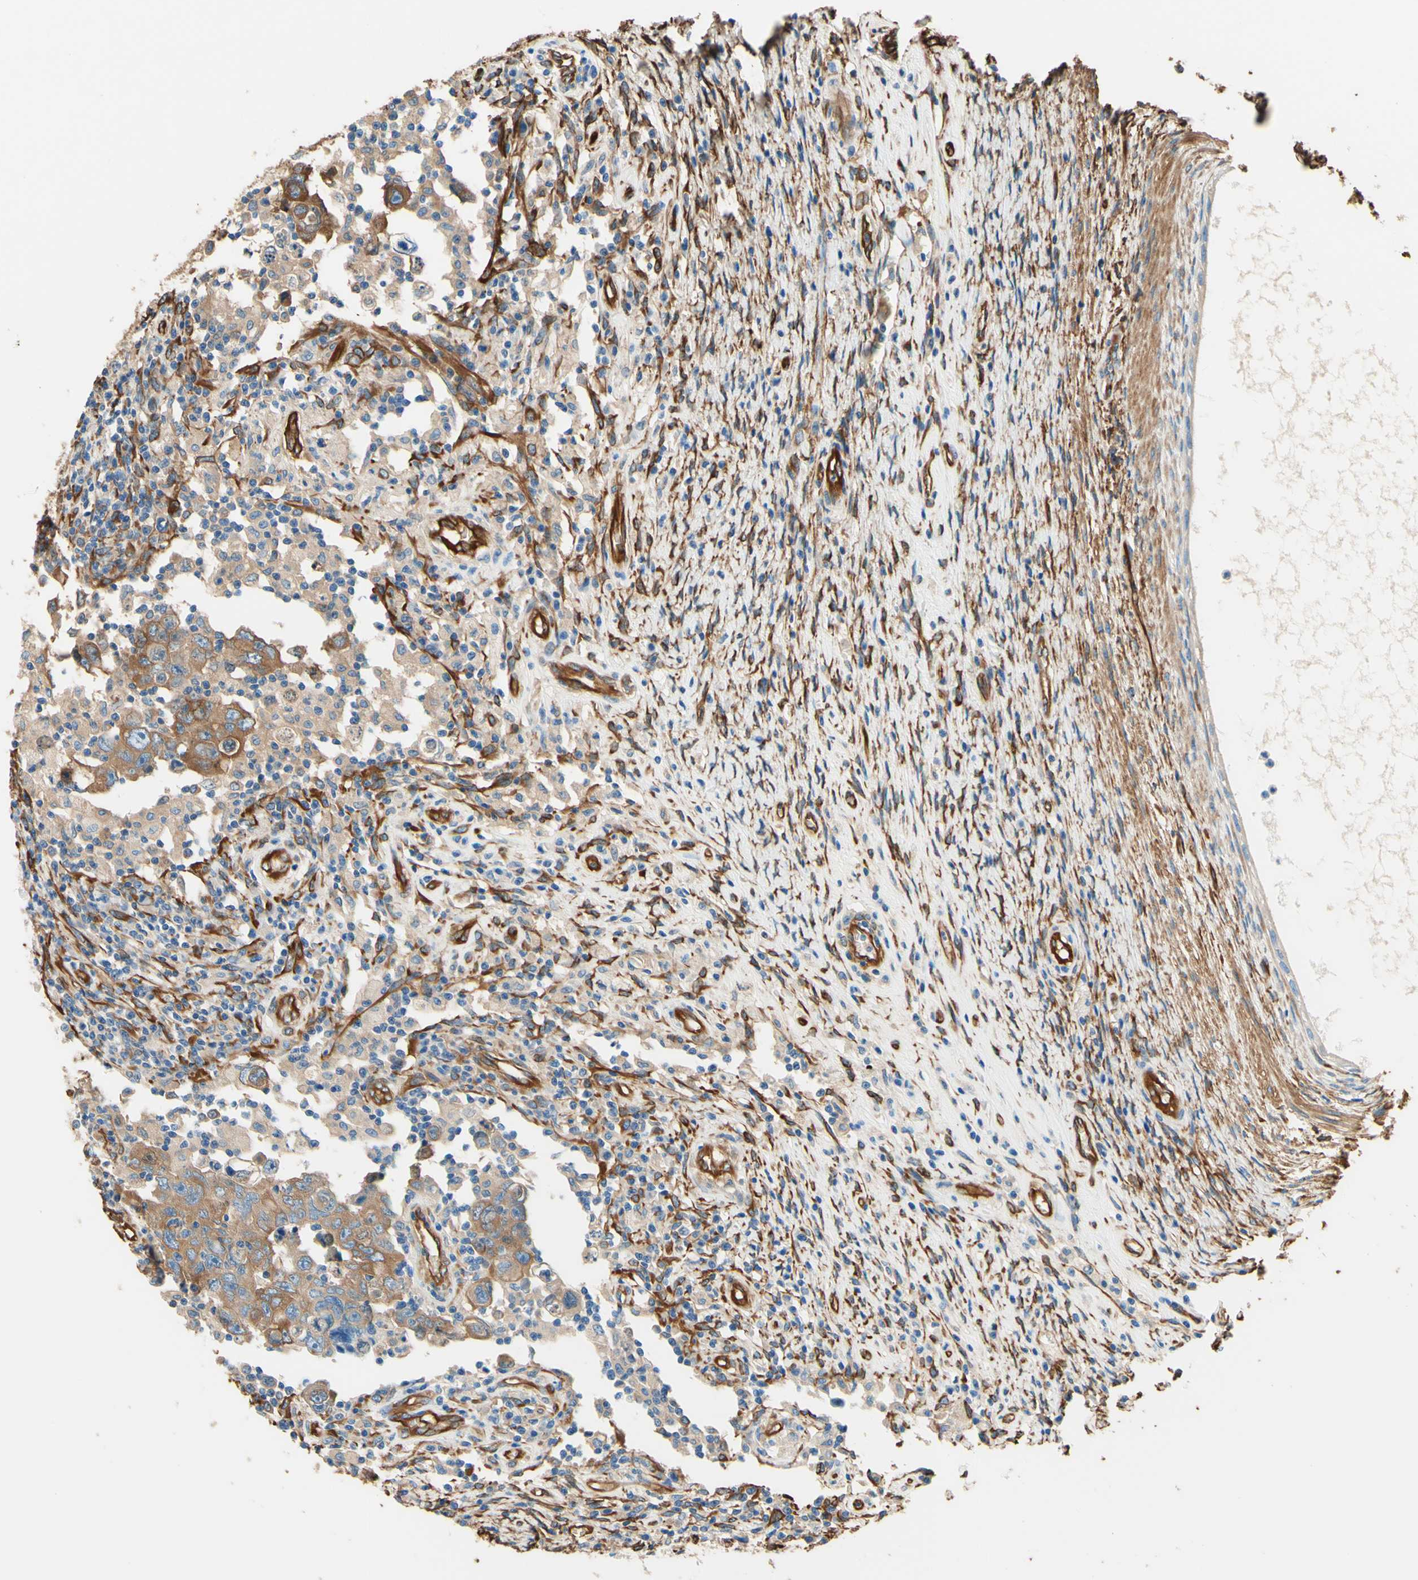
{"staining": {"intensity": "moderate", "quantity": ">75%", "location": "cytoplasmic/membranous"}, "tissue": "testis cancer", "cell_type": "Tumor cells", "image_type": "cancer", "snomed": [{"axis": "morphology", "description": "Carcinoma, Embryonal, NOS"}, {"axis": "topography", "description": "Testis"}], "caption": "Brown immunohistochemical staining in testis cancer (embryonal carcinoma) shows moderate cytoplasmic/membranous positivity in approximately >75% of tumor cells. Nuclei are stained in blue.", "gene": "DPYSL3", "patient": {"sex": "male", "age": 26}}